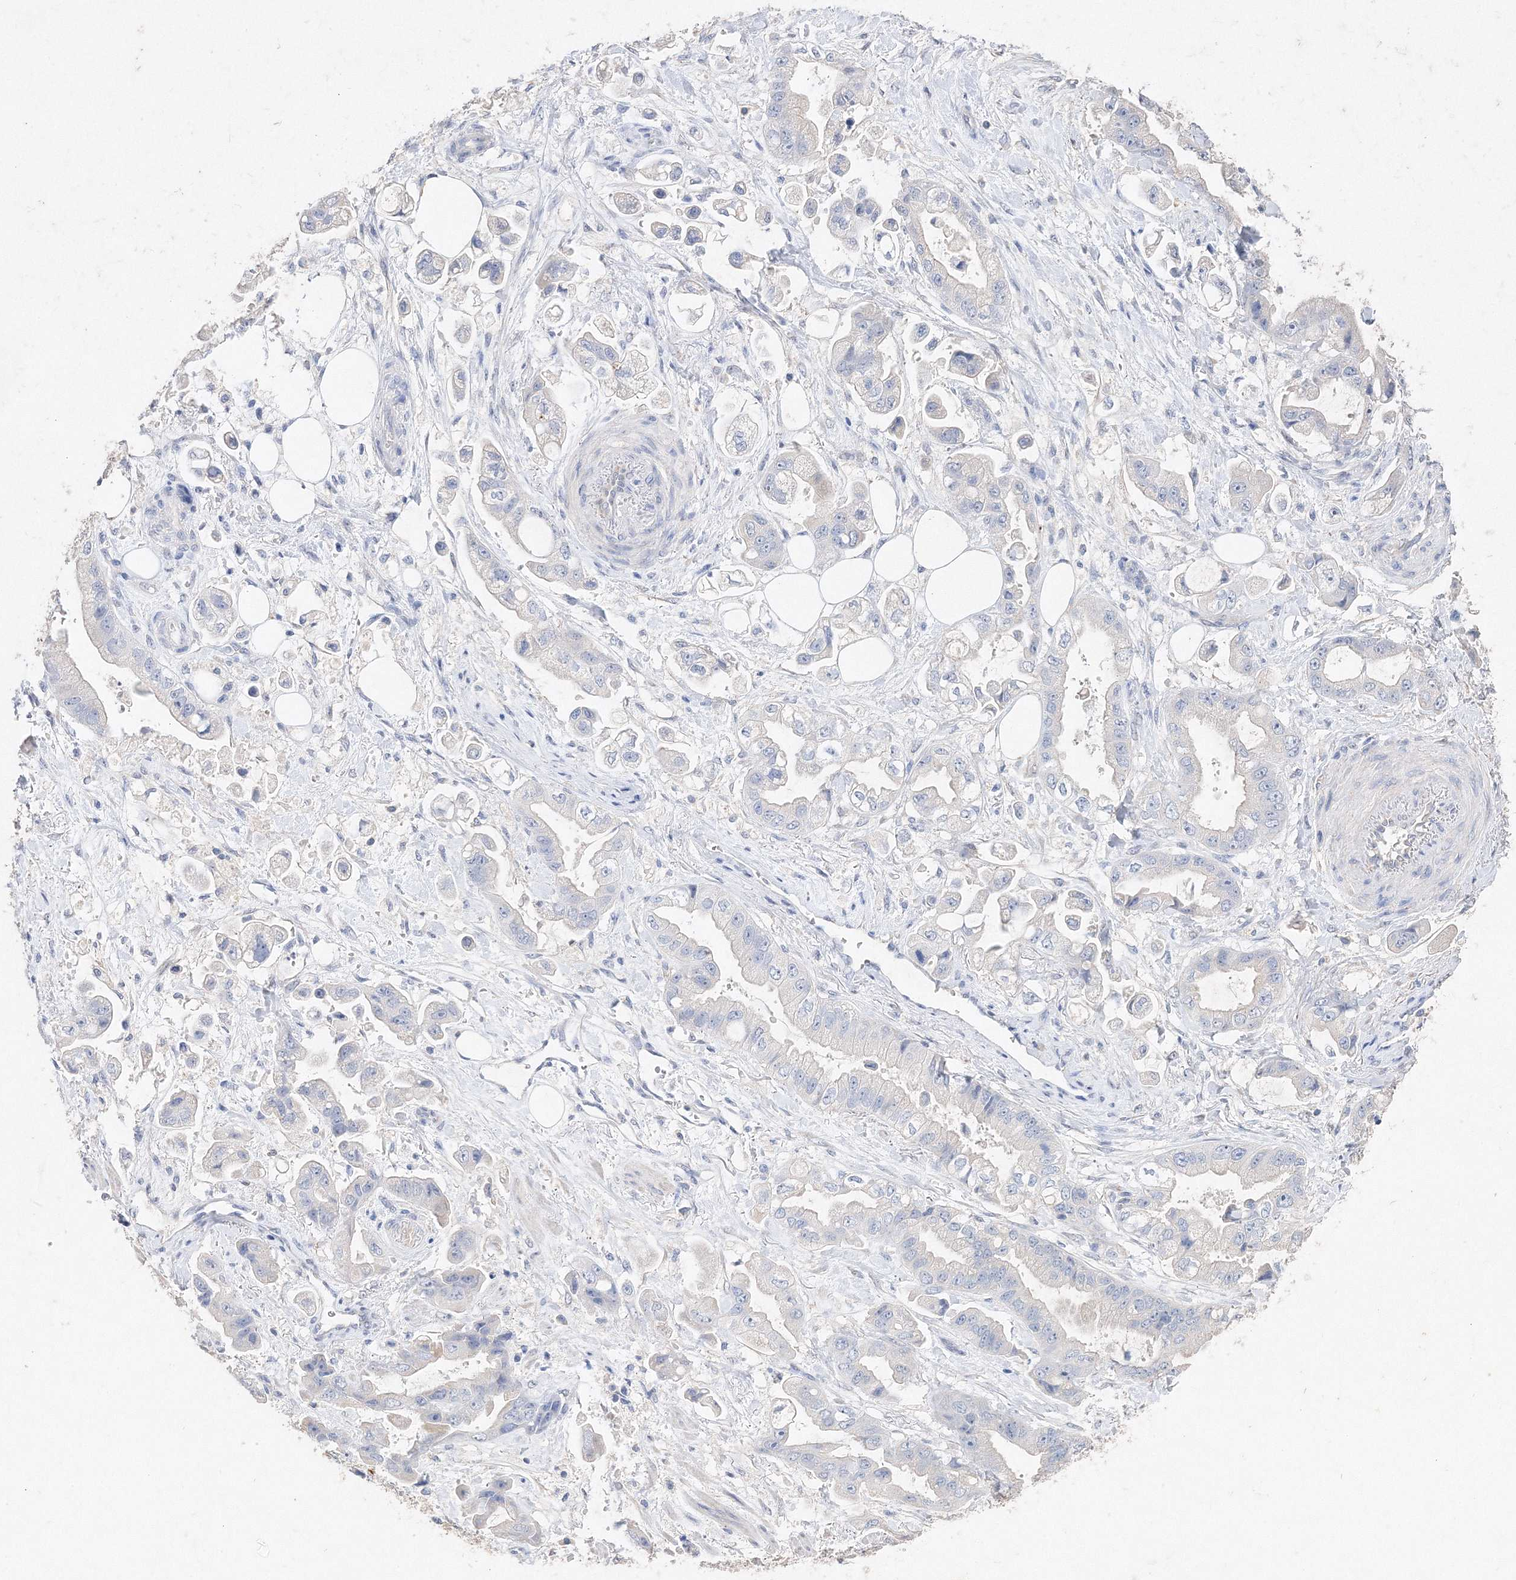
{"staining": {"intensity": "negative", "quantity": "none", "location": "none"}, "tissue": "stomach cancer", "cell_type": "Tumor cells", "image_type": "cancer", "snomed": [{"axis": "morphology", "description": "Adenocarcinoma, NOS"}, {"axis": "topography", "description": "Stomach"}], "caption": "Immunohistochemistry (IHC) histopathology image of adenocarcinoma (stomach) stained for a protein (brown), which displays no expression in tumor cells. (DAB IHC, high magnification).", "gene": "GLS", "patient": {"sex": "male", "age": 62}}